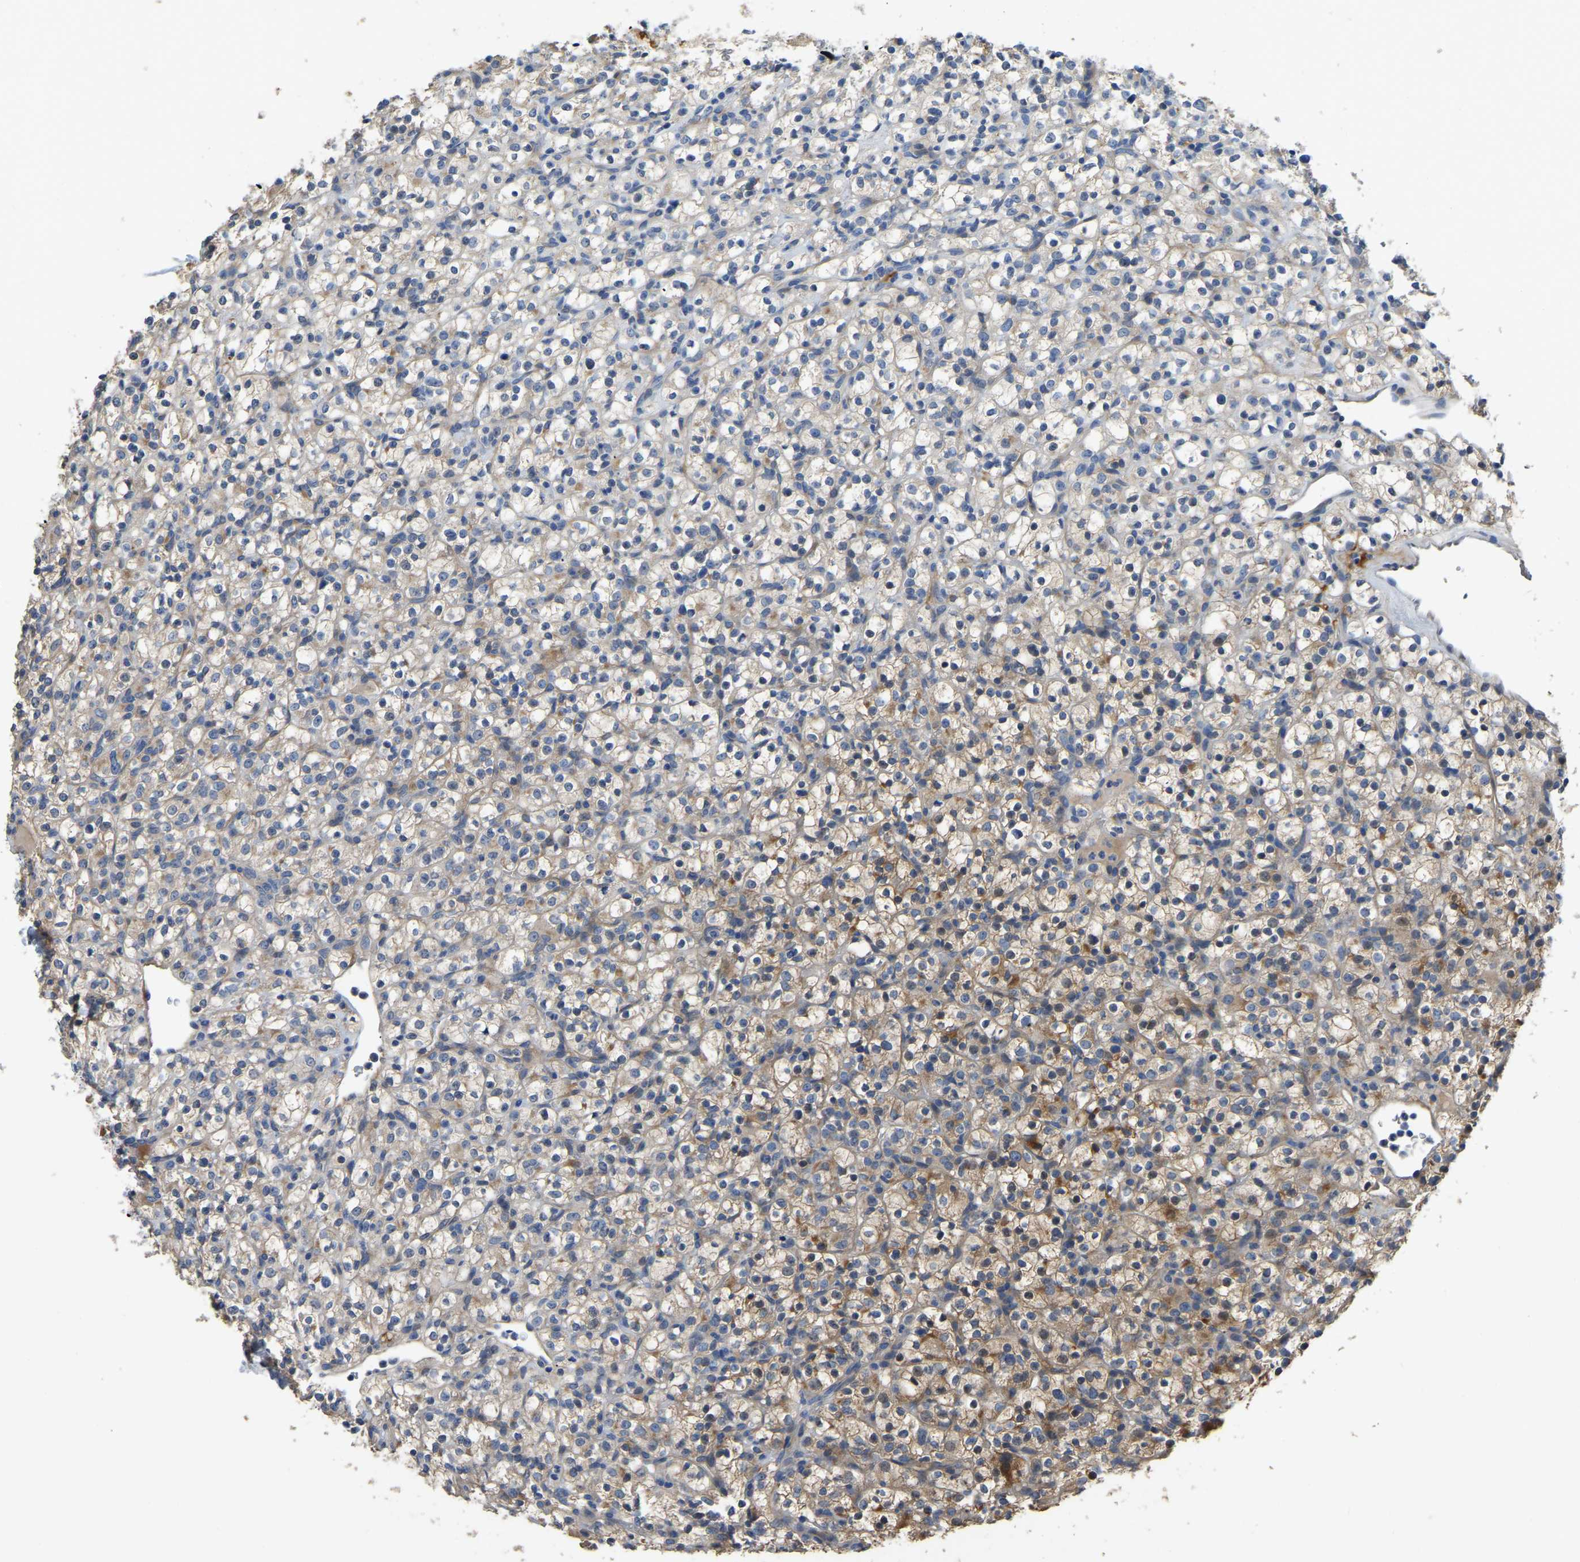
{"staining": {"intensity": "moderate", "quantity": "25%-75%", "location": "cytoplasmic/membranous"}, "tissue": "renal cancer", "cell_type": "Tumor cells", "image_type": "cancer", "snomed": [{"axis": "morphology", "description": "Normal tissue, NOS"}, {"axis": "morphology", "description": "Adenocarcinoma, NOS"}, {"axis": "topography", "description": "Kidney"}], "caption": "Immunohistochemistry (IHC) image of neoplastic tissue: renal cancer (adenocarcinoma) stained using immunohistochemistry shows medium levels of moderate protein expression localized specifically in the cytoplasmic/membranous of tumor cells, appearing as a cytoplasmic/membranous brown color.", "gene": "HIGD2B", "patient": {"sex": "female", "age": 72}}